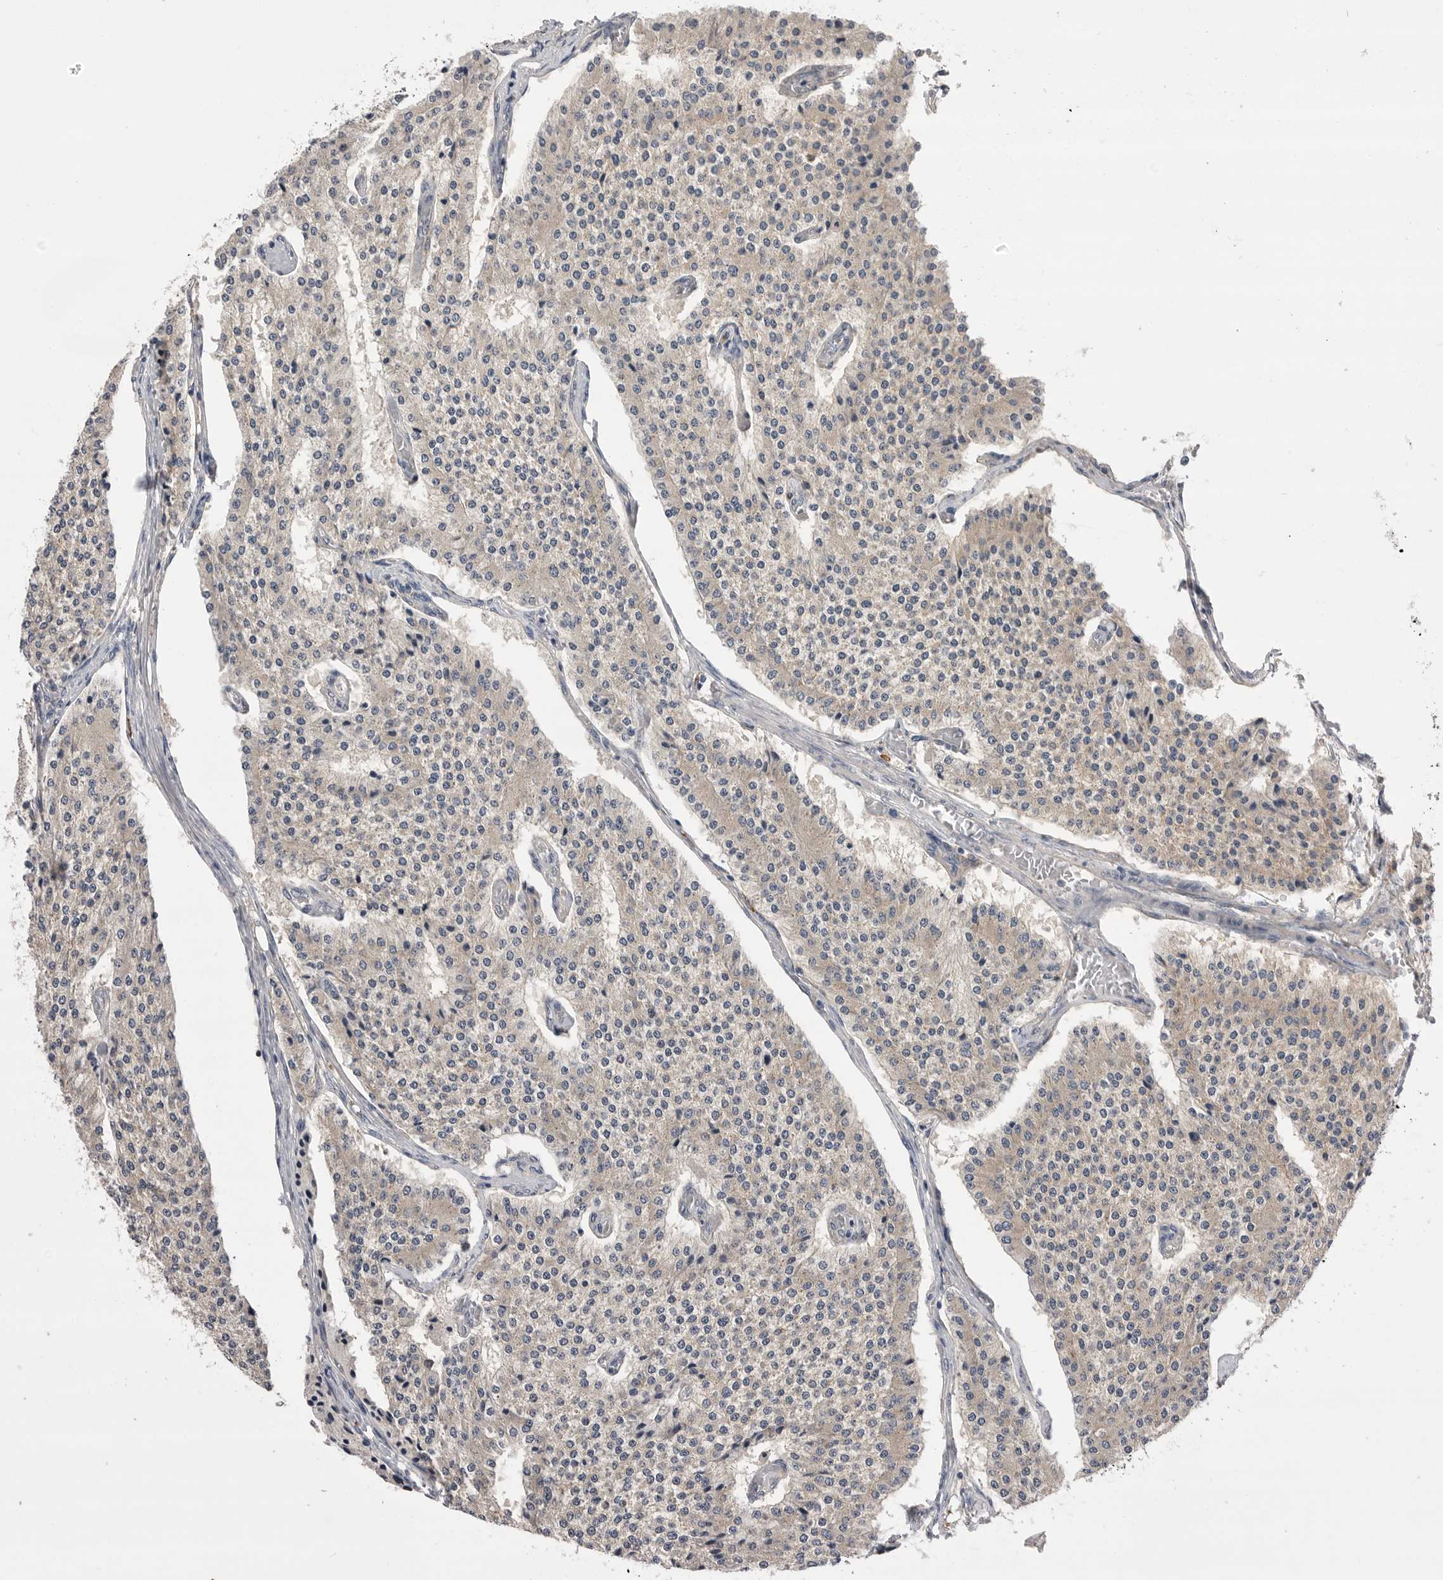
{"staining": {"intensity": "weak", "quantity": "25%-75%", "location": "cytoplasmic/membranous"}, "tissue": "carcinoid", "cell_type": "Tumor cells", "image_type": "cancer", "snomed": [{"axis": "morphology", "description": "Carcinoid, malignant, NOS"}, {"axis": "topography", "description": "Colon"}], "caption": "Immunohistochemistry (IHC) micrograph of carcinoid stained for a protein (brown), which reveals low levels of weak cytoplasmic/membranous expression in approximately 25%-75% of tumor cells.", "gene": "VAC14", "patient": {"sex": "female", "age": 52}}